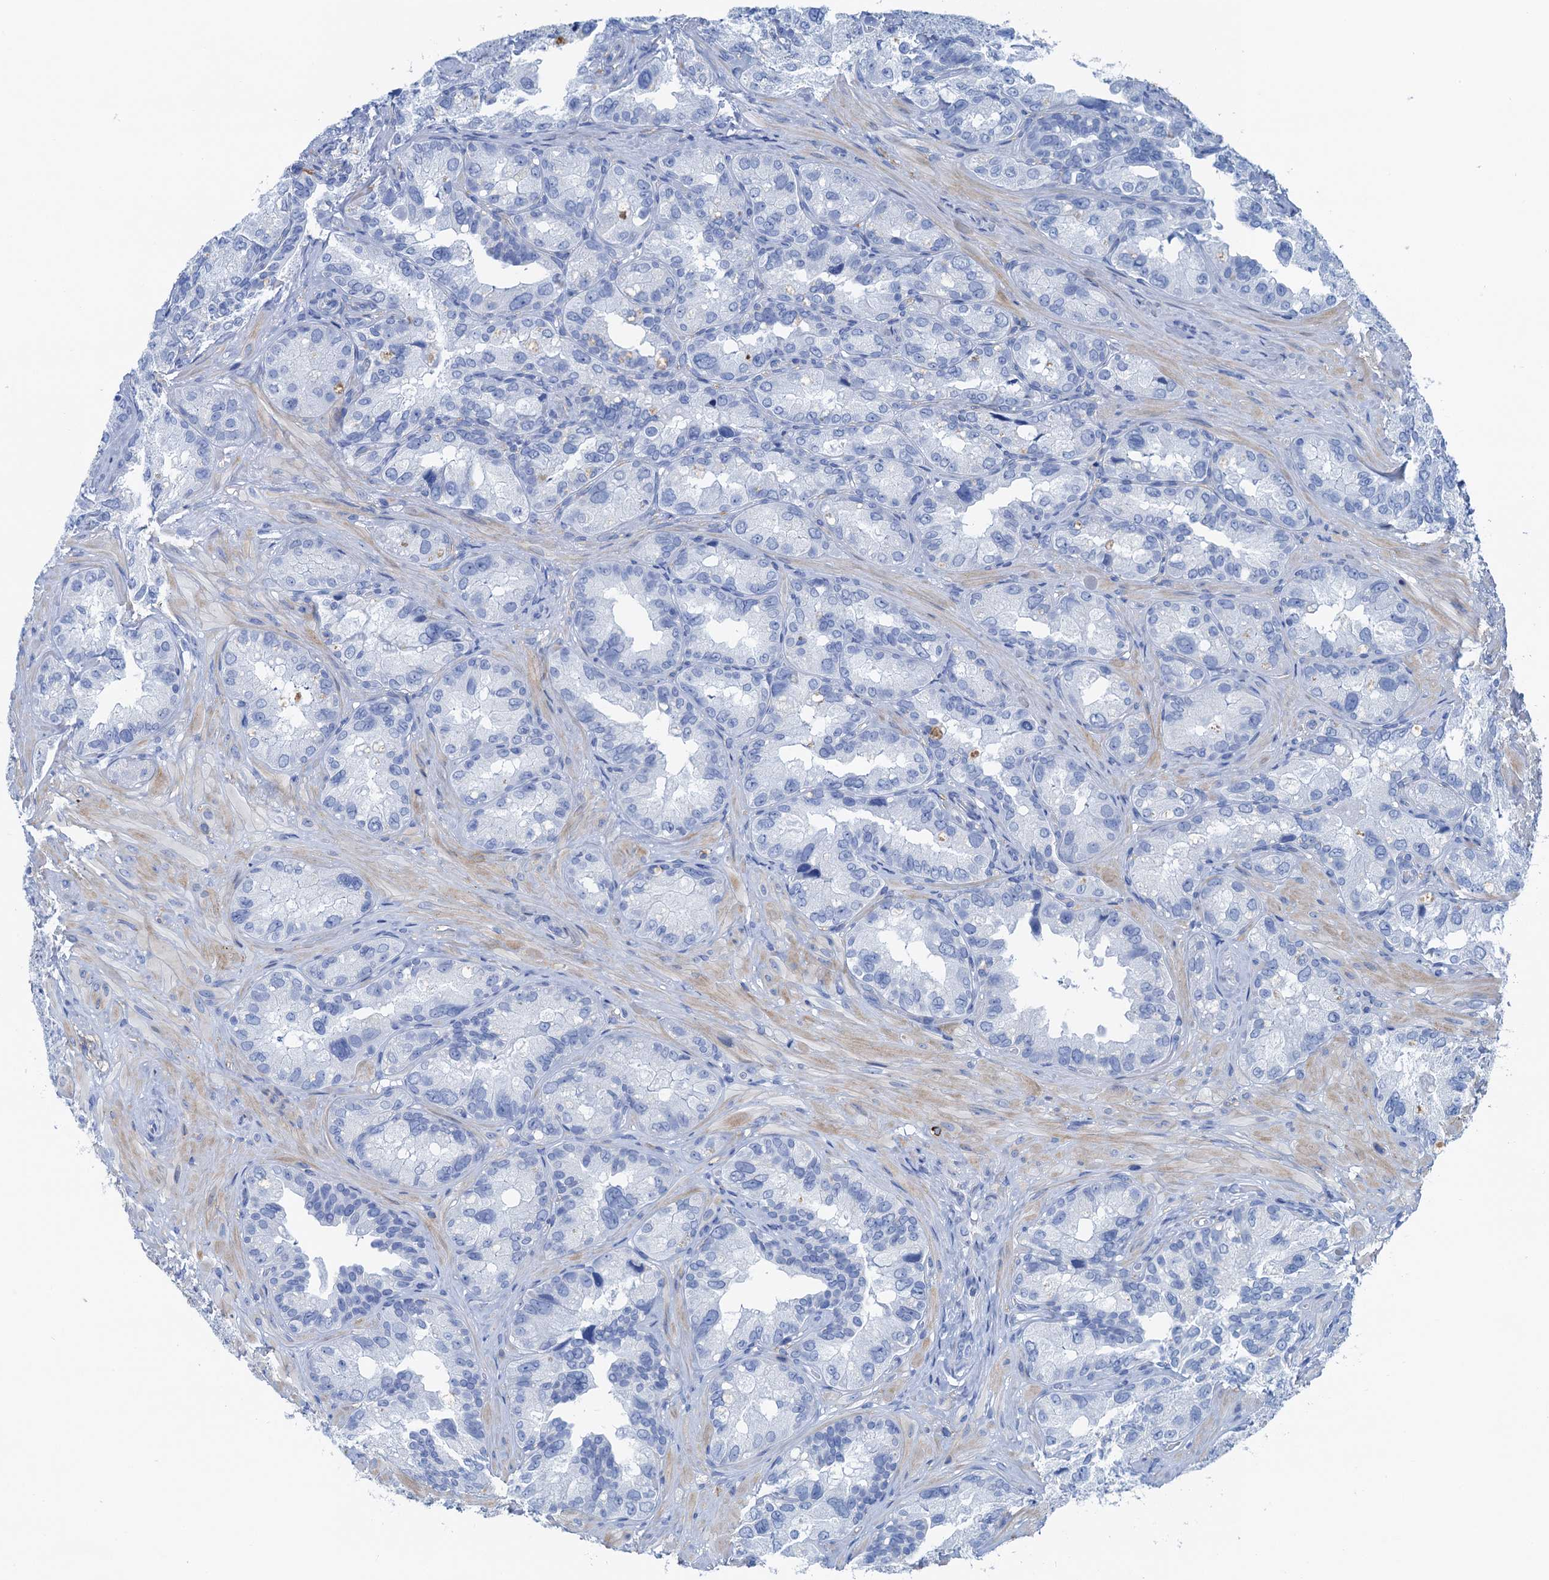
{"staining": {"intensity": "negative", "quantity": "none", "location": "none"}, "tissue": "seminal vesicle", "cell_type": "Glandular cells", "image_type": "normal", "snomed": [{"axis": "morphology", "description": "Normal tissue, NOS"}, {"axis": "topography", "description": "Seminal veicle"}, {"axis": "topography", "description": "Peripheral nerve tissue"}], "caption": "High magnification brightfield microscopy of normal seminal vesicle stained with DAB (3,3'-diaminobenzidine) (brown) and counterstained with hematoxylin (blue): glandular cells show no significant expression.", "gene": "NLRP10", "patient": {"sex": "male", "age": 67}}